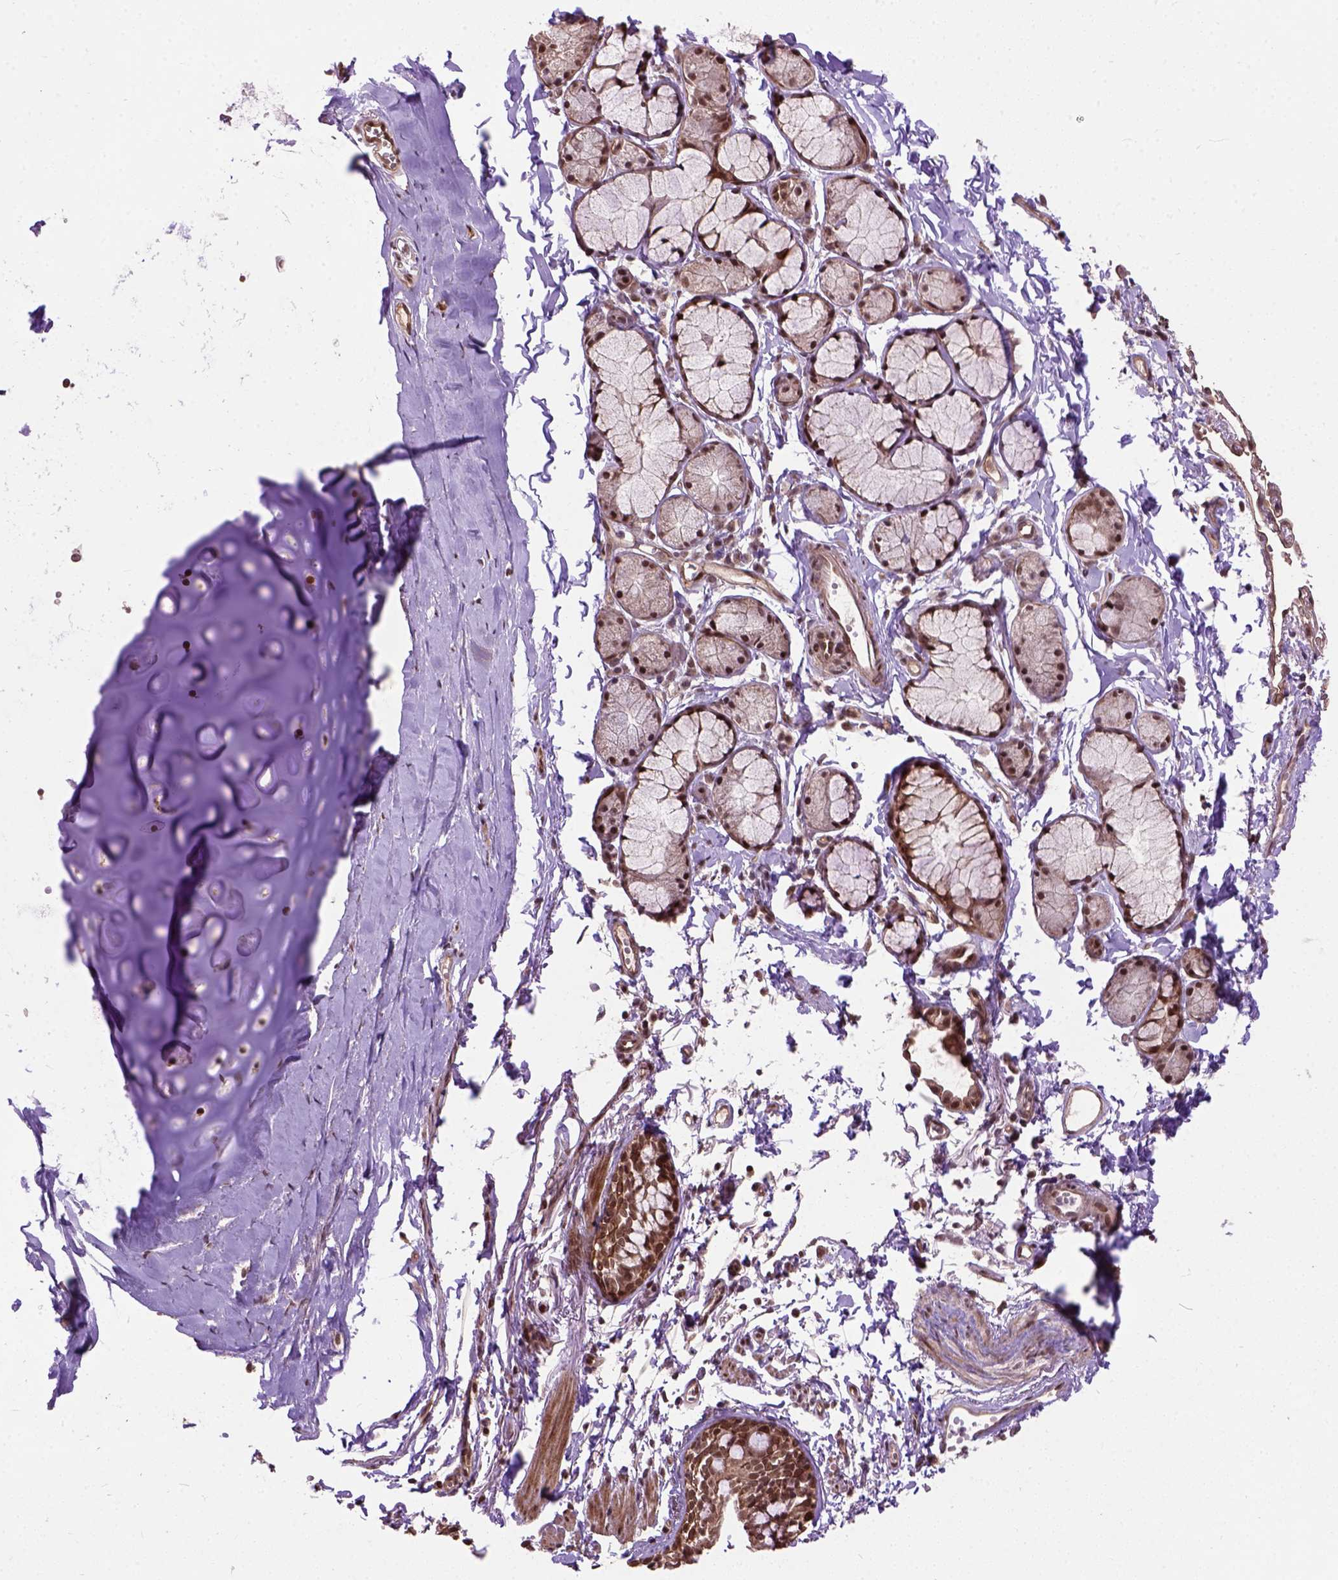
{"staining": {"intensity": "strong", "quantity": ">75%", "location": "cytoplasmic/membranous,nuclear"}, "tissue": "bronchus", "cell_type": "Respiratory epithelial cells", "image_type": "normal", "snomed": [{"axis": "morphology", "description": "Normal tissue, NOS"}, {"axis": "topography", "description": "Cartilage tissue"}, {"axis": "topography", "description": "Bronchus"}], "caption": "This is a micrograph of immunohistochemistry staining of normal bronchus, which shows strong positivity in the cytoplasmic/membranous,nuclear of respiratory epithelial cells.", "gene": "ZNF630", "patient": {"sex": "female", "age": 59}}